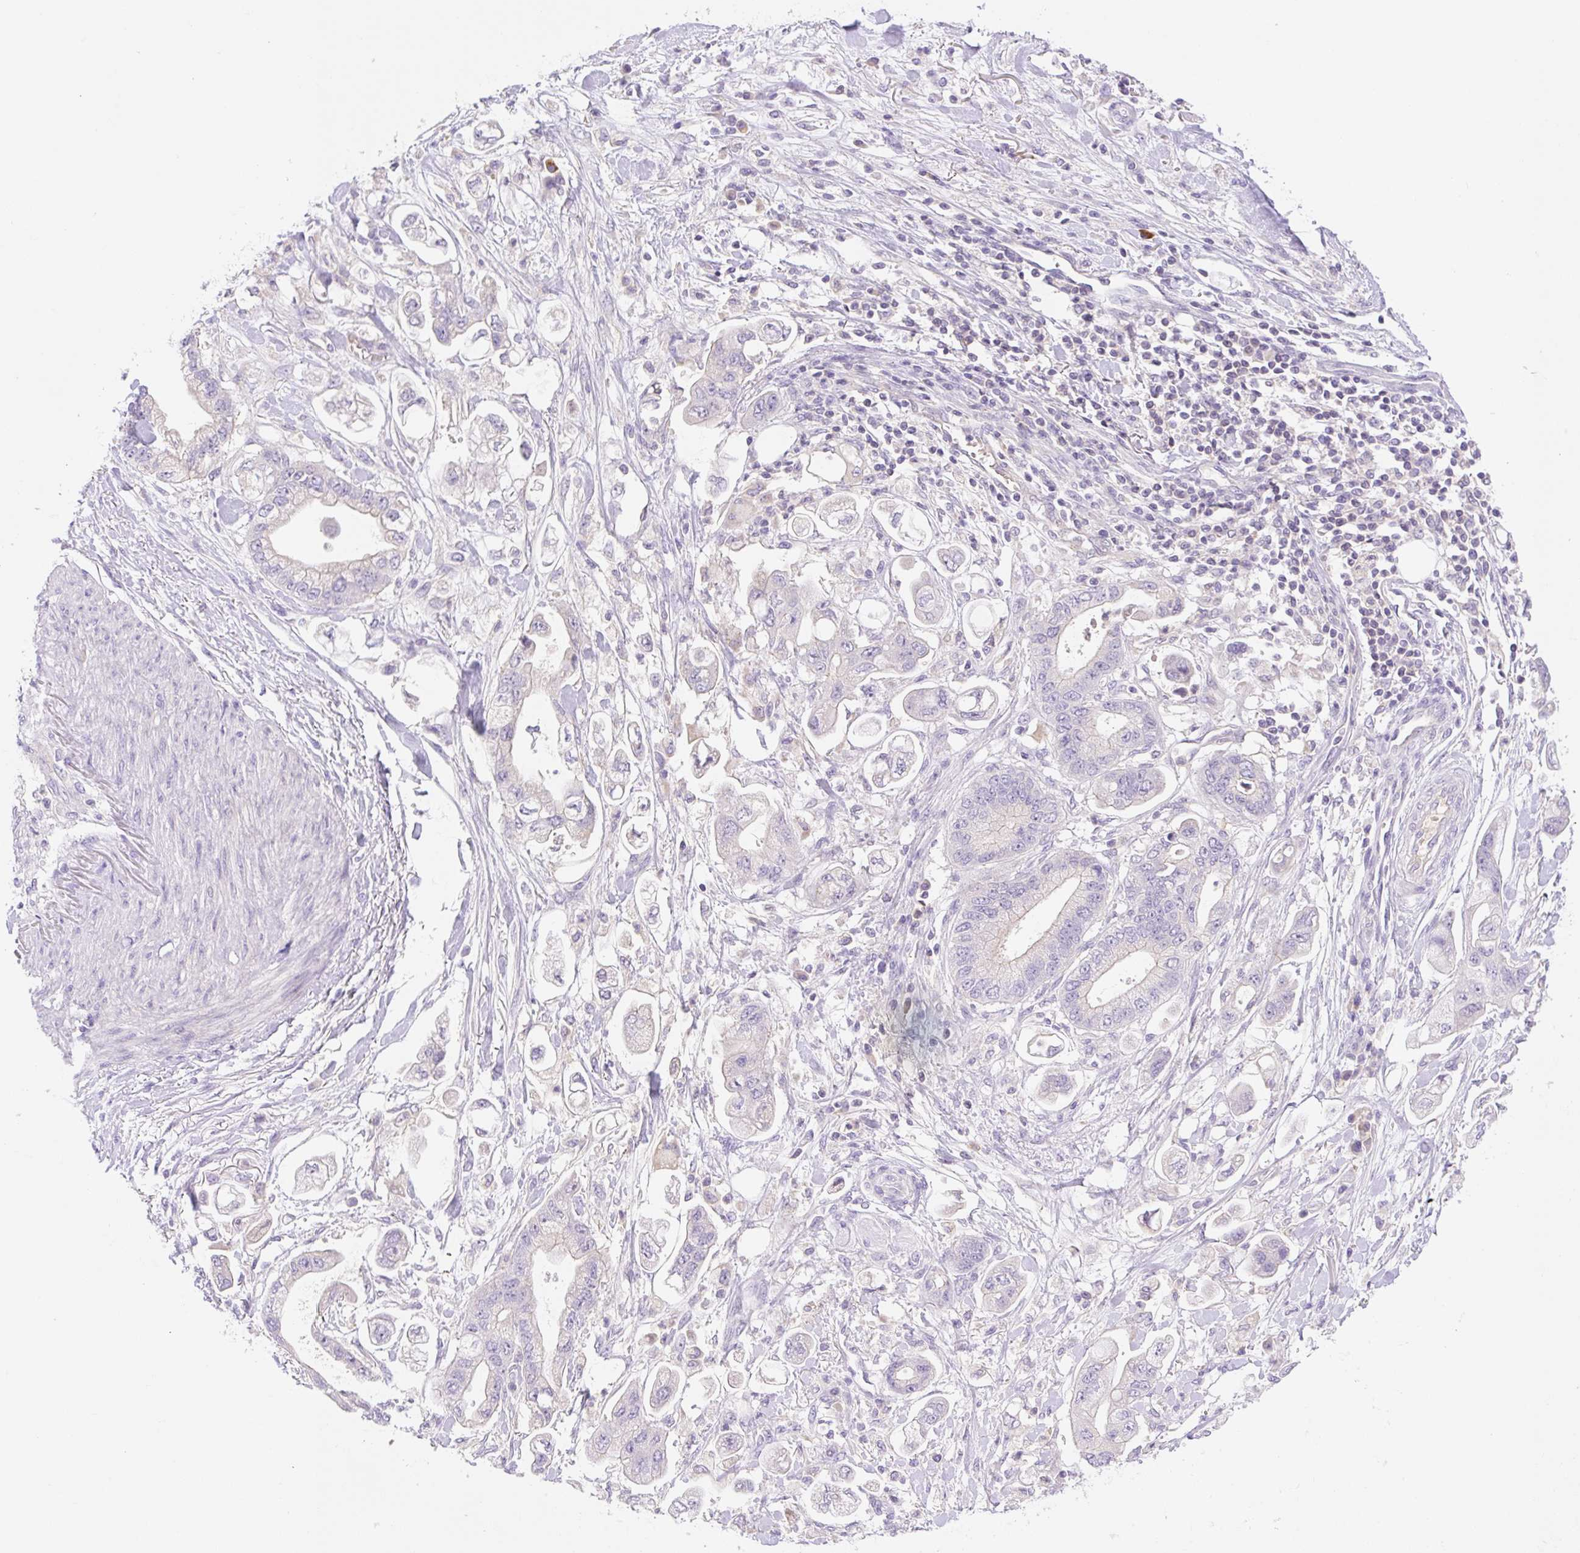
{"staining": {"intensity": "negative", "quantity": "none", "location": "none"}, "tissue": "stomach cancer", "cell_type": "Tumor cells", "image_type": "cancer", "snomed": [{"axis": "morphology", "description": "Adenocarcinoma, NOS"}, {"axis": "topography", "description": "Stomach"}], "caption": "Stomach adenocarcinoma was stained to show a protein in brown. There is no significant expression in tumor cells. Nuclei are stained in blue.", "gene": "DENND5A", "patient": {"sex": "male", "age": 62}}